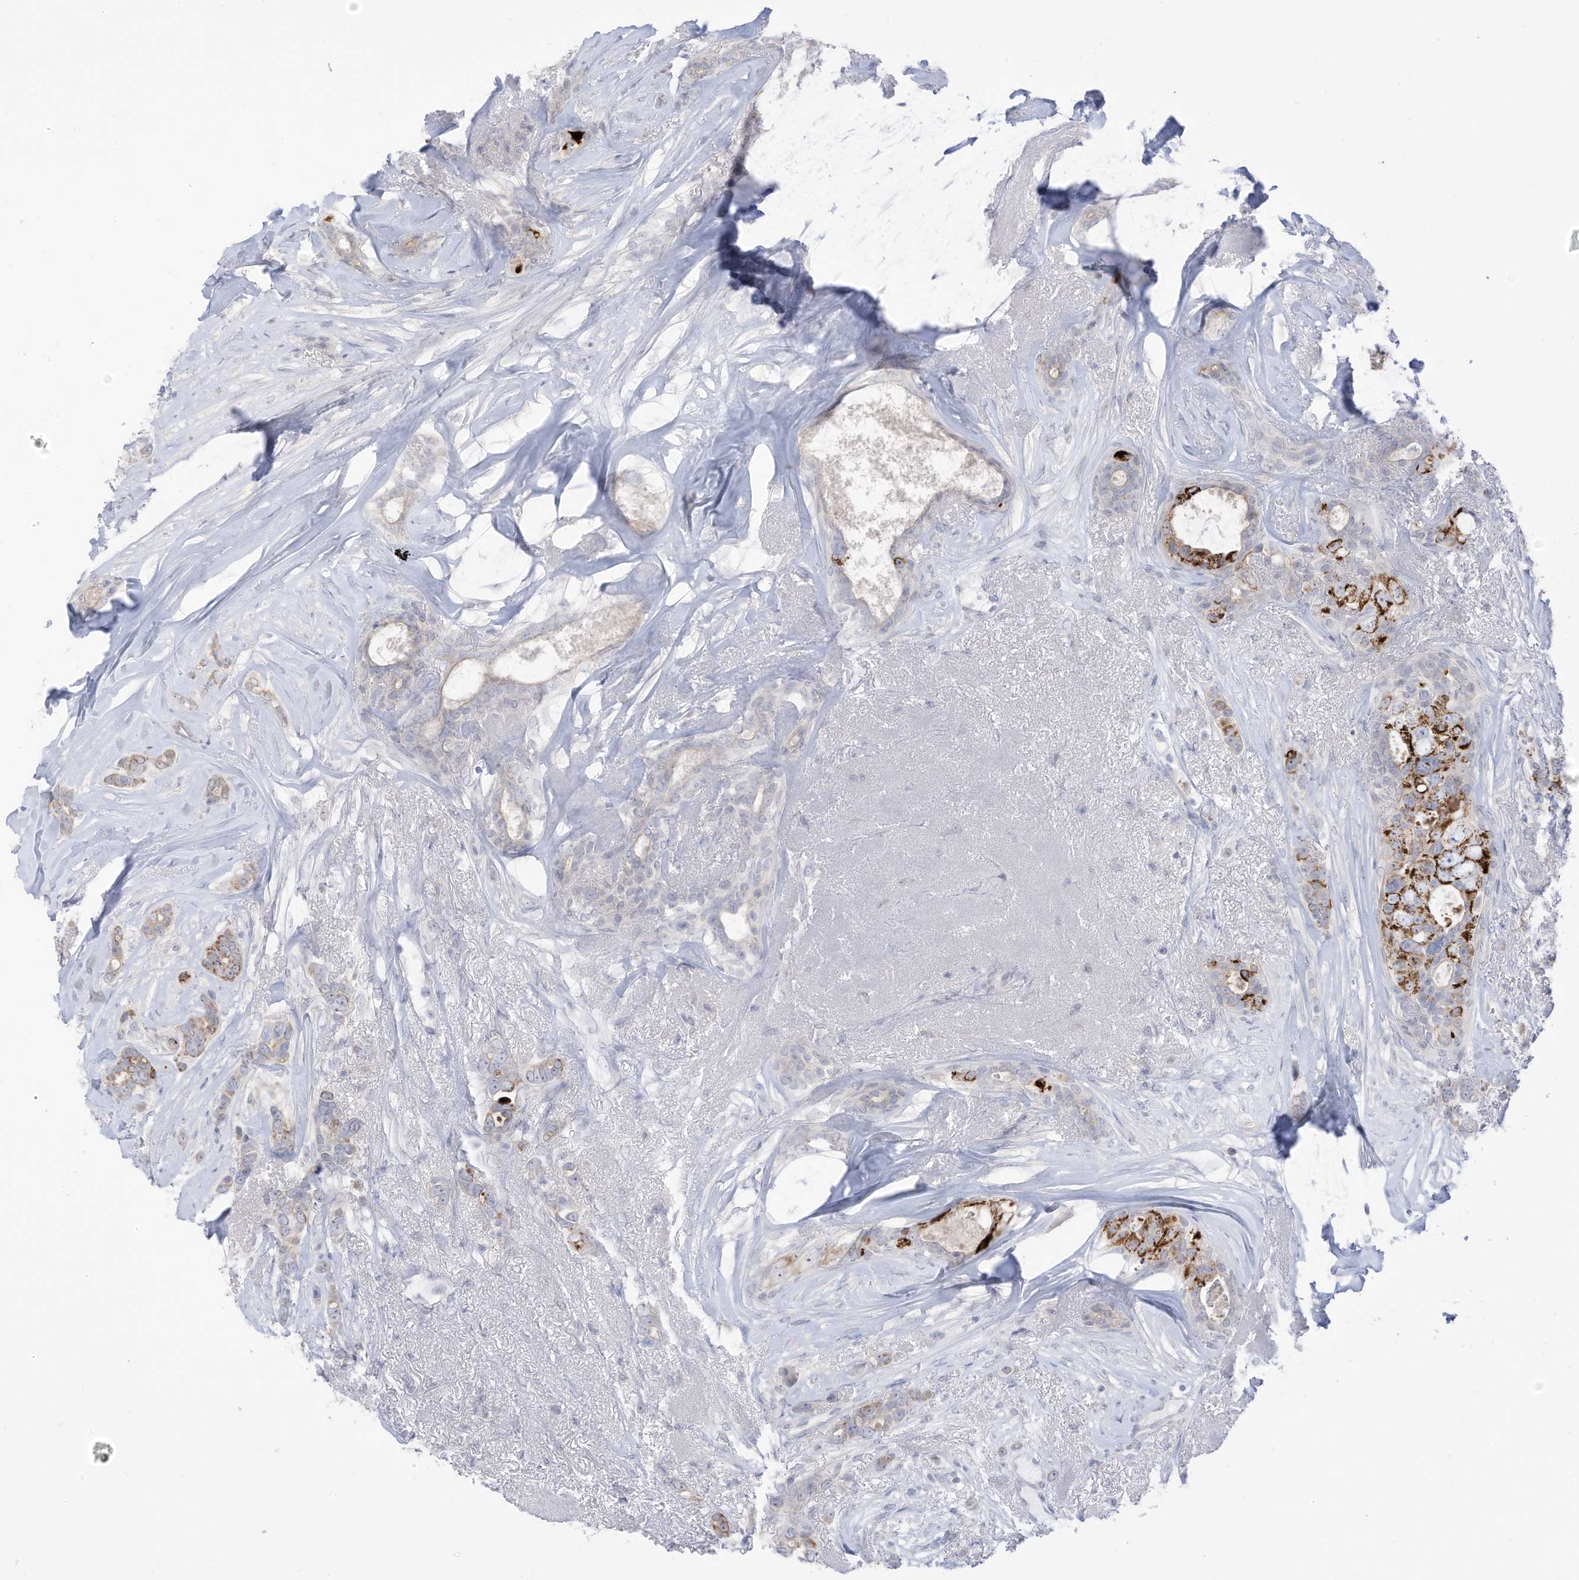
{"staining": {"intensity": "strong", "quantity": "<25%", "location": "cytoplasmic/membranous"}, "tissue": "breast cancer", "cell_type": "Tumor cells", "image_type": "cancer", "snomed": [{"axis": "morphology", "description": "Lobular carcinoma"}, {"axis": "topography", "description": "Breast"}], "caption": "Immunohistochemistry photomicrograph of neoplastic tissue: human lobular carcinoma (breast) stained using IHC shows medium levels of strong protein expression localized specifically in the cytoplasmic/membranous of tumor cells, appearing as a cytoplasmic/membranous brown color.", "gene": "OGT", "patient": {"sex": "female", "age": 51}}